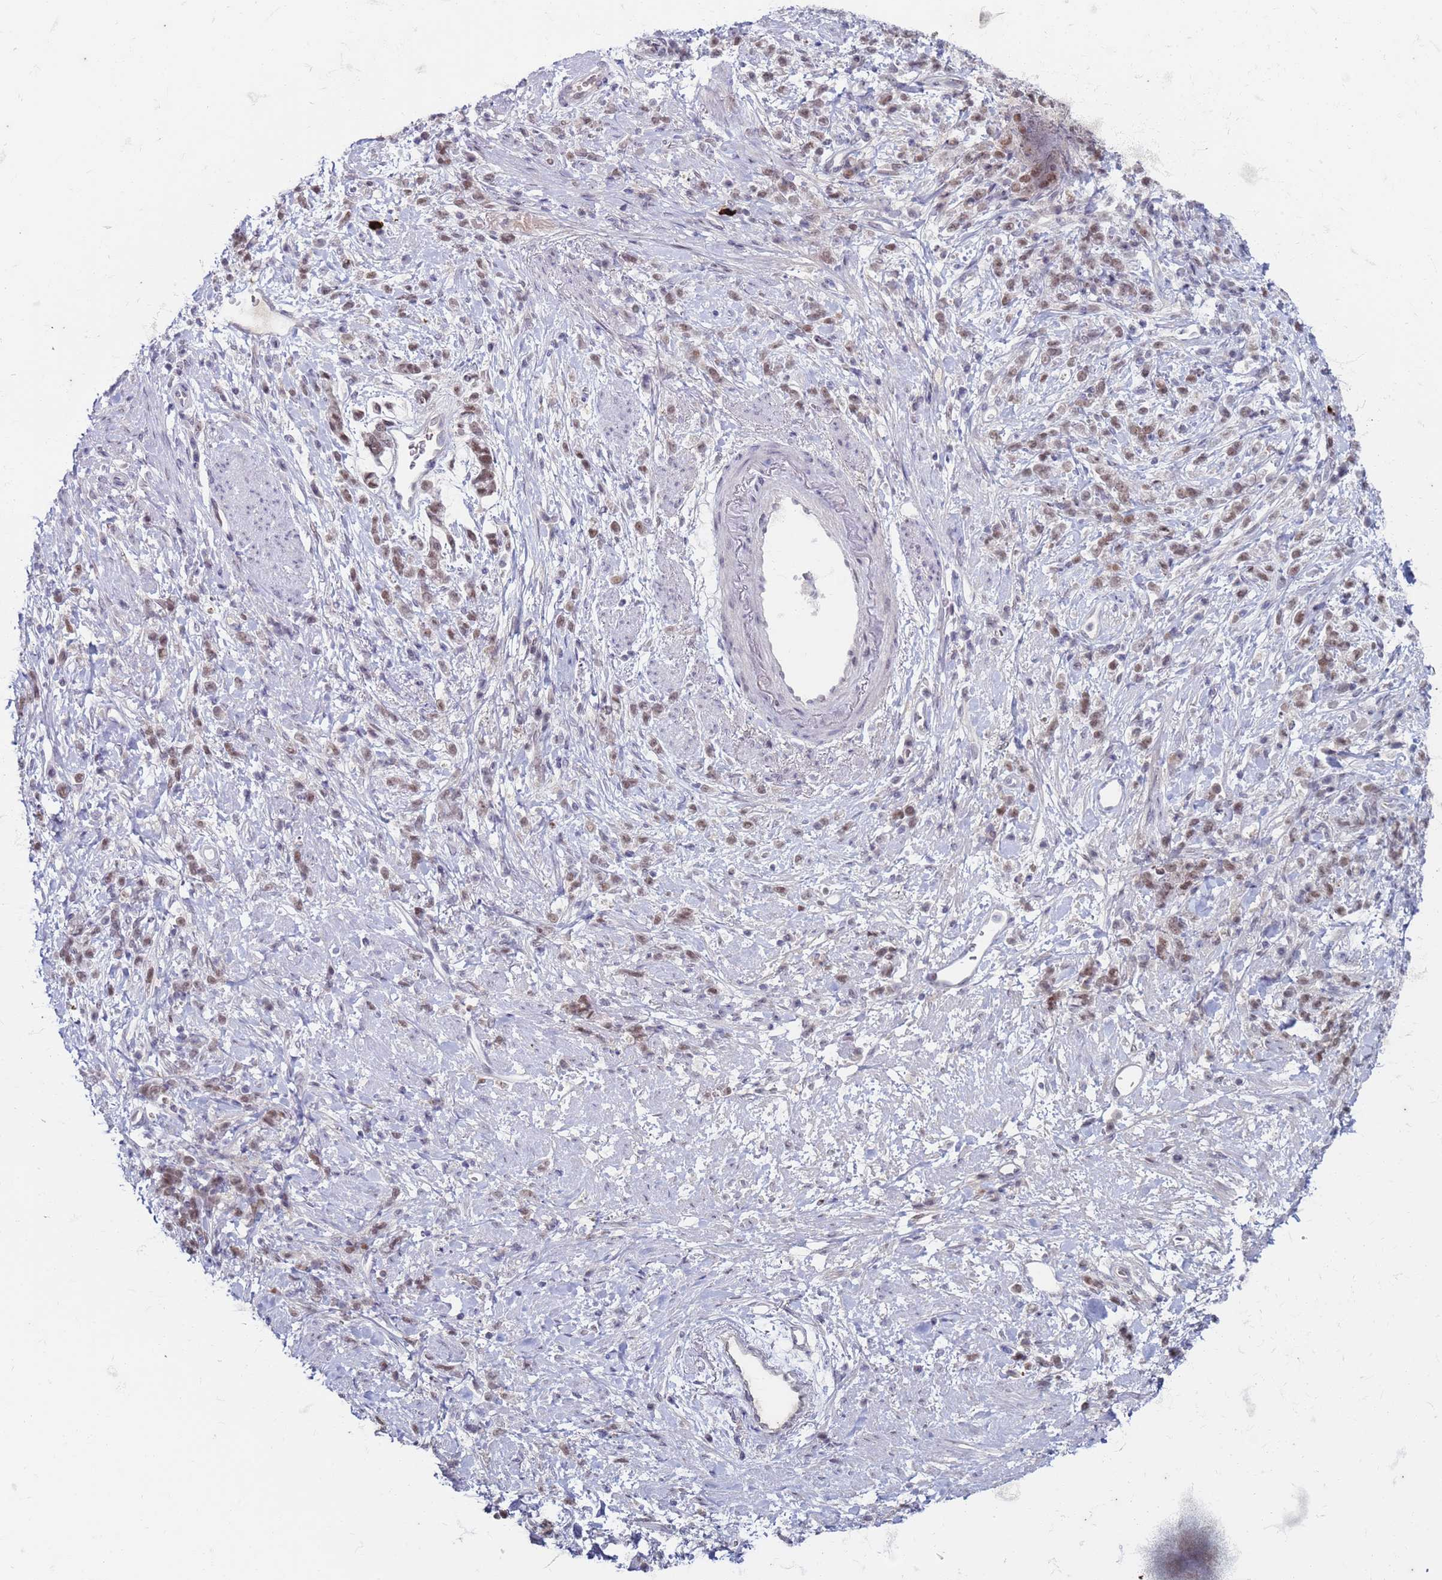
{"staining": {"intensity": "moderate", "quantity": ">75%", "location": "nuclear"}, "tissue": "stomach cancer", "cell_type": "Tumor cells", "image_type": "cancer", "snomed": [{"axis": "morphology", "description": "Adenocarcinoma, NOS"}, {"axis": "topography", "description": "Stomach"}], "caption": "Tumor cells display medium levels of moderate nuclear positivity in approximately >75% of cells in human stomach cancer (adenocarcinoma).", "gene": "TRMT6", "patient": {"sex": "female", "age": 60}}